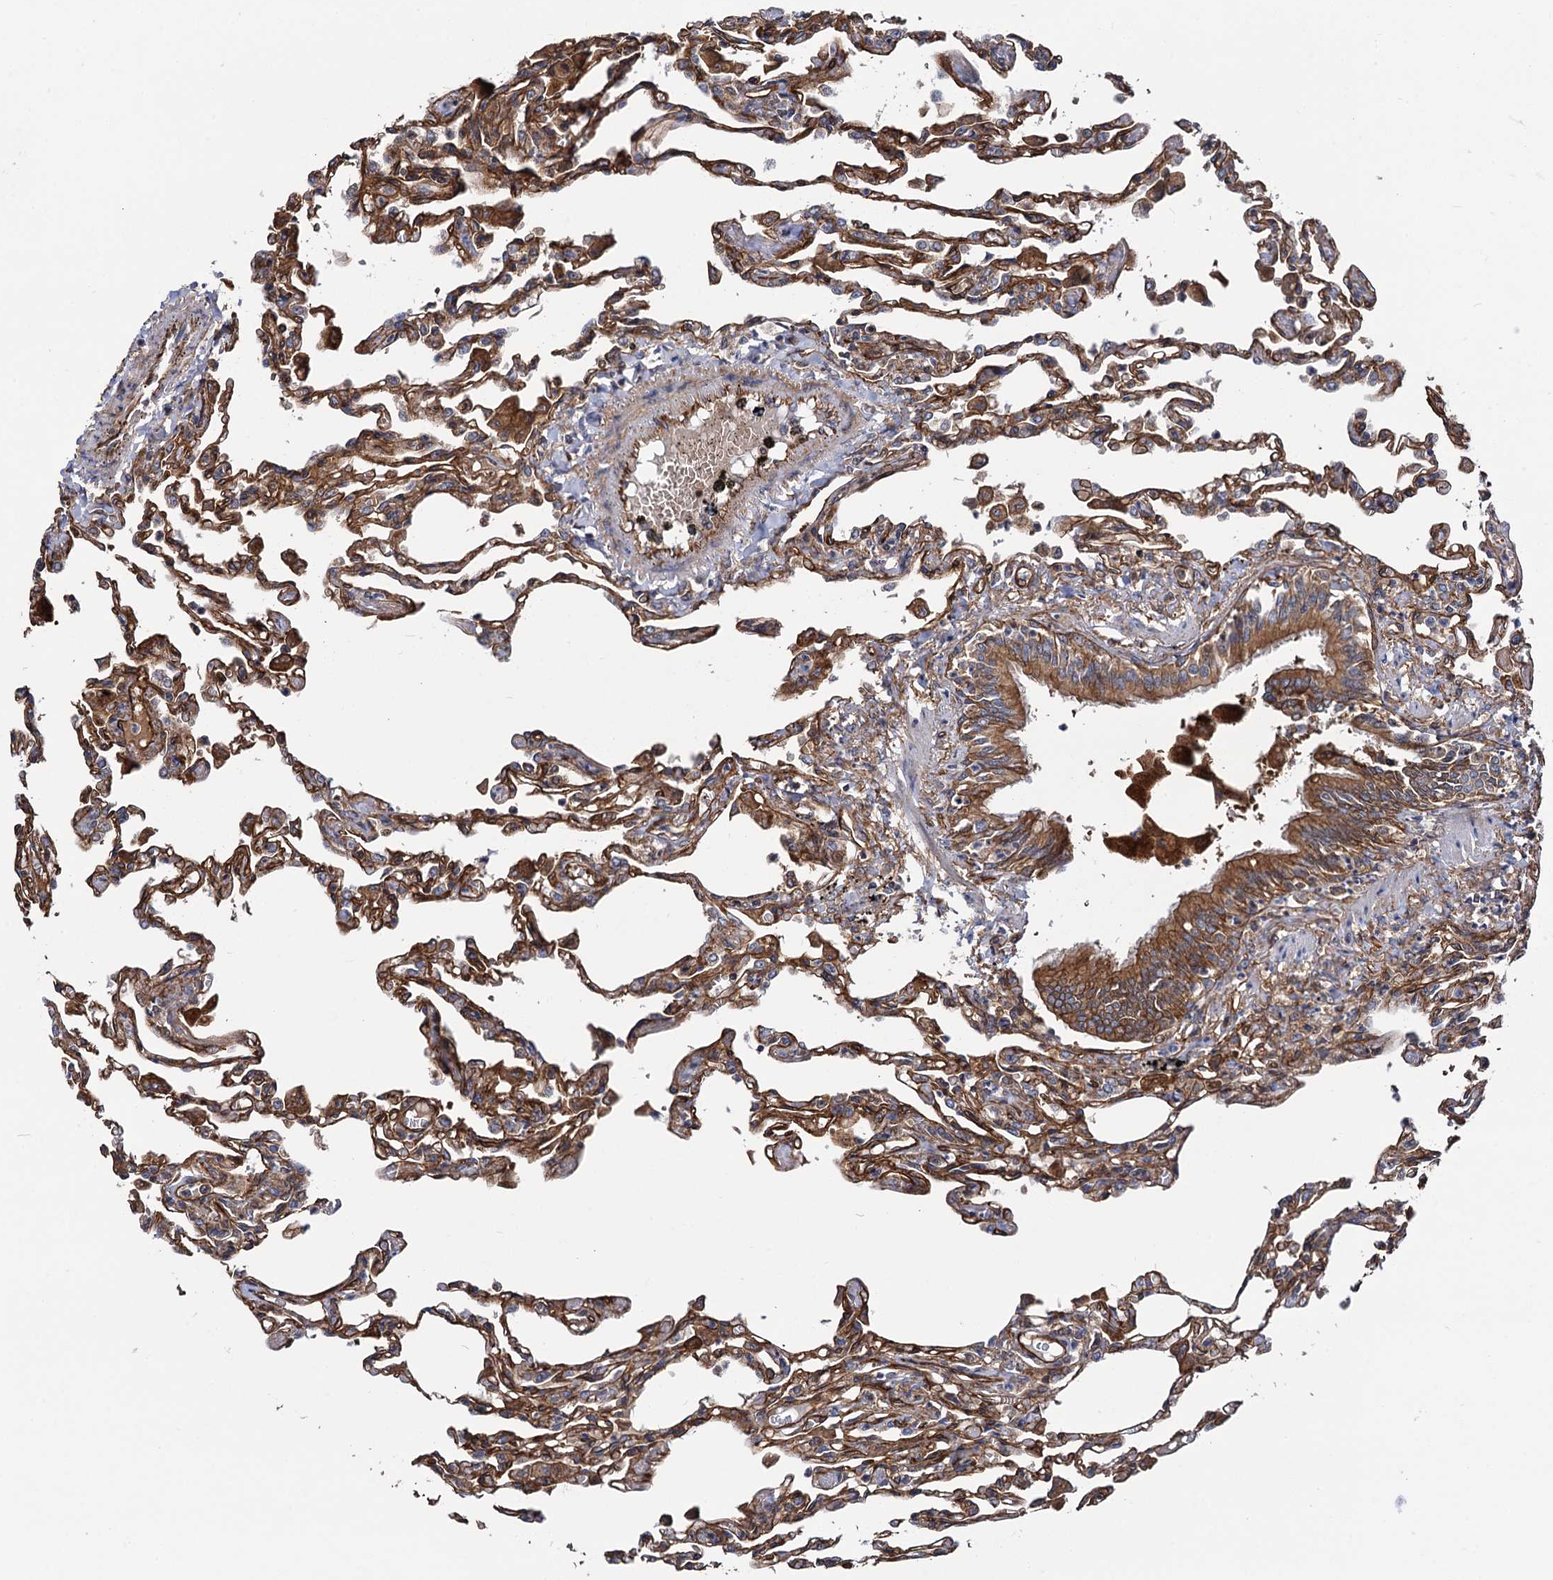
{"staining": {"intensity": "moderate", "quantity": ">75%", "location": "cytoplasmic/membranous"}, "tissue": "lung", "cell_type": "Alveolar cells", "image_type": "normal", "snomed": [{"axis": "morphology", "description": "Normal tissue, NOS"}, {"axis": "topography", "description": "Bronchus"}, {"axis": "topography", "description": "Lung"}], "caption": "Human lung stained with a brown dye reveals moderate cytoplasmic/membranous positive positivity in about >75% of alveolar cells.", "gene": "CIP2A", "patient": {"sex": "female", "age": 49}}